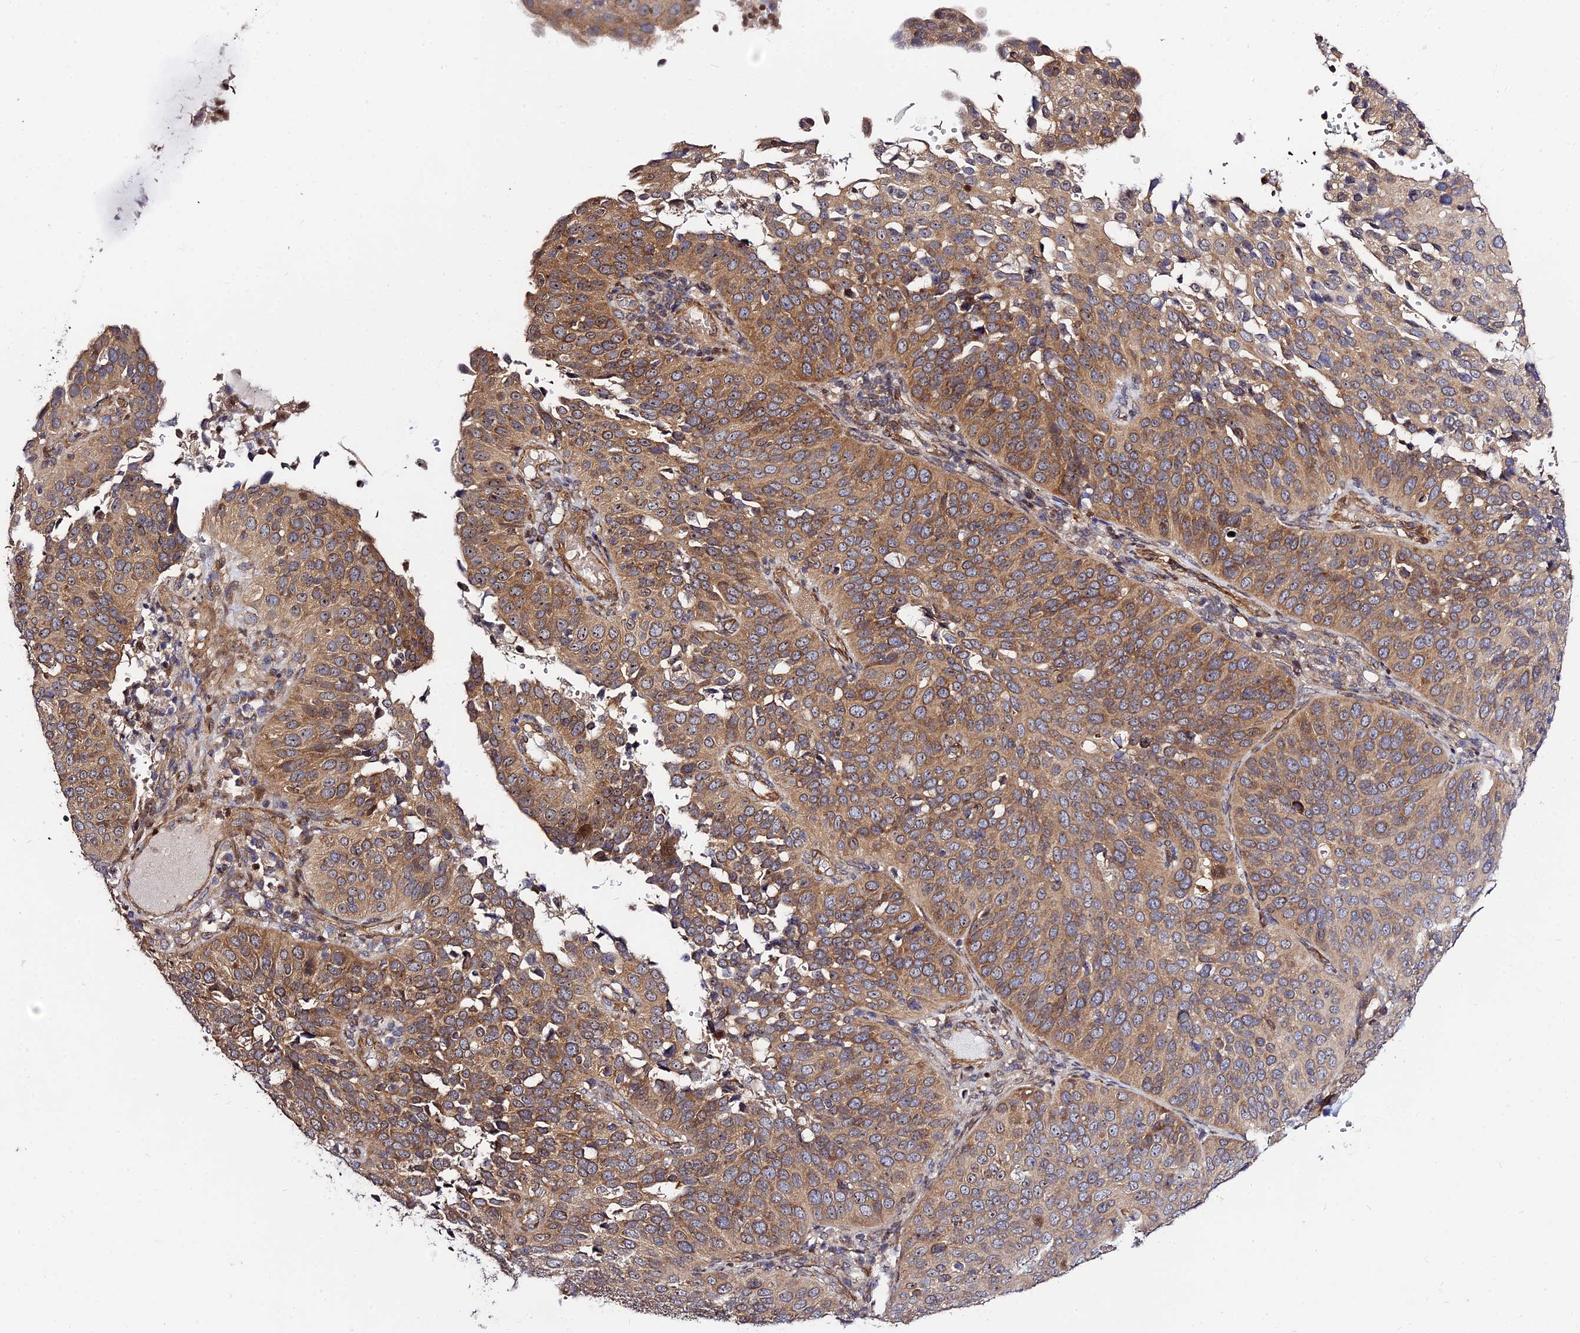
{"staining": {"intensity": "moderate", "quantity": "25%-75%", "location": "cytoplasmic/membranous"}, "tissue": "cervical cancer", "cell_type": "Tumor cells", "image_type": "cancer", "snomed": [{"axis": "morphology", "description": "Squamous cell carcinoma, NOS"}, {"axis": "topography", "description": "Cervix"}], "caption": "Cervical squamous cell carcinoma tissue reveals moderate cytoplasmic/membranous expression in about 25%-75% of tumor cells, visualized by immunohistochemistry.", "gene": "SMG6", "patient": {"sex": "female", "age": 36}}